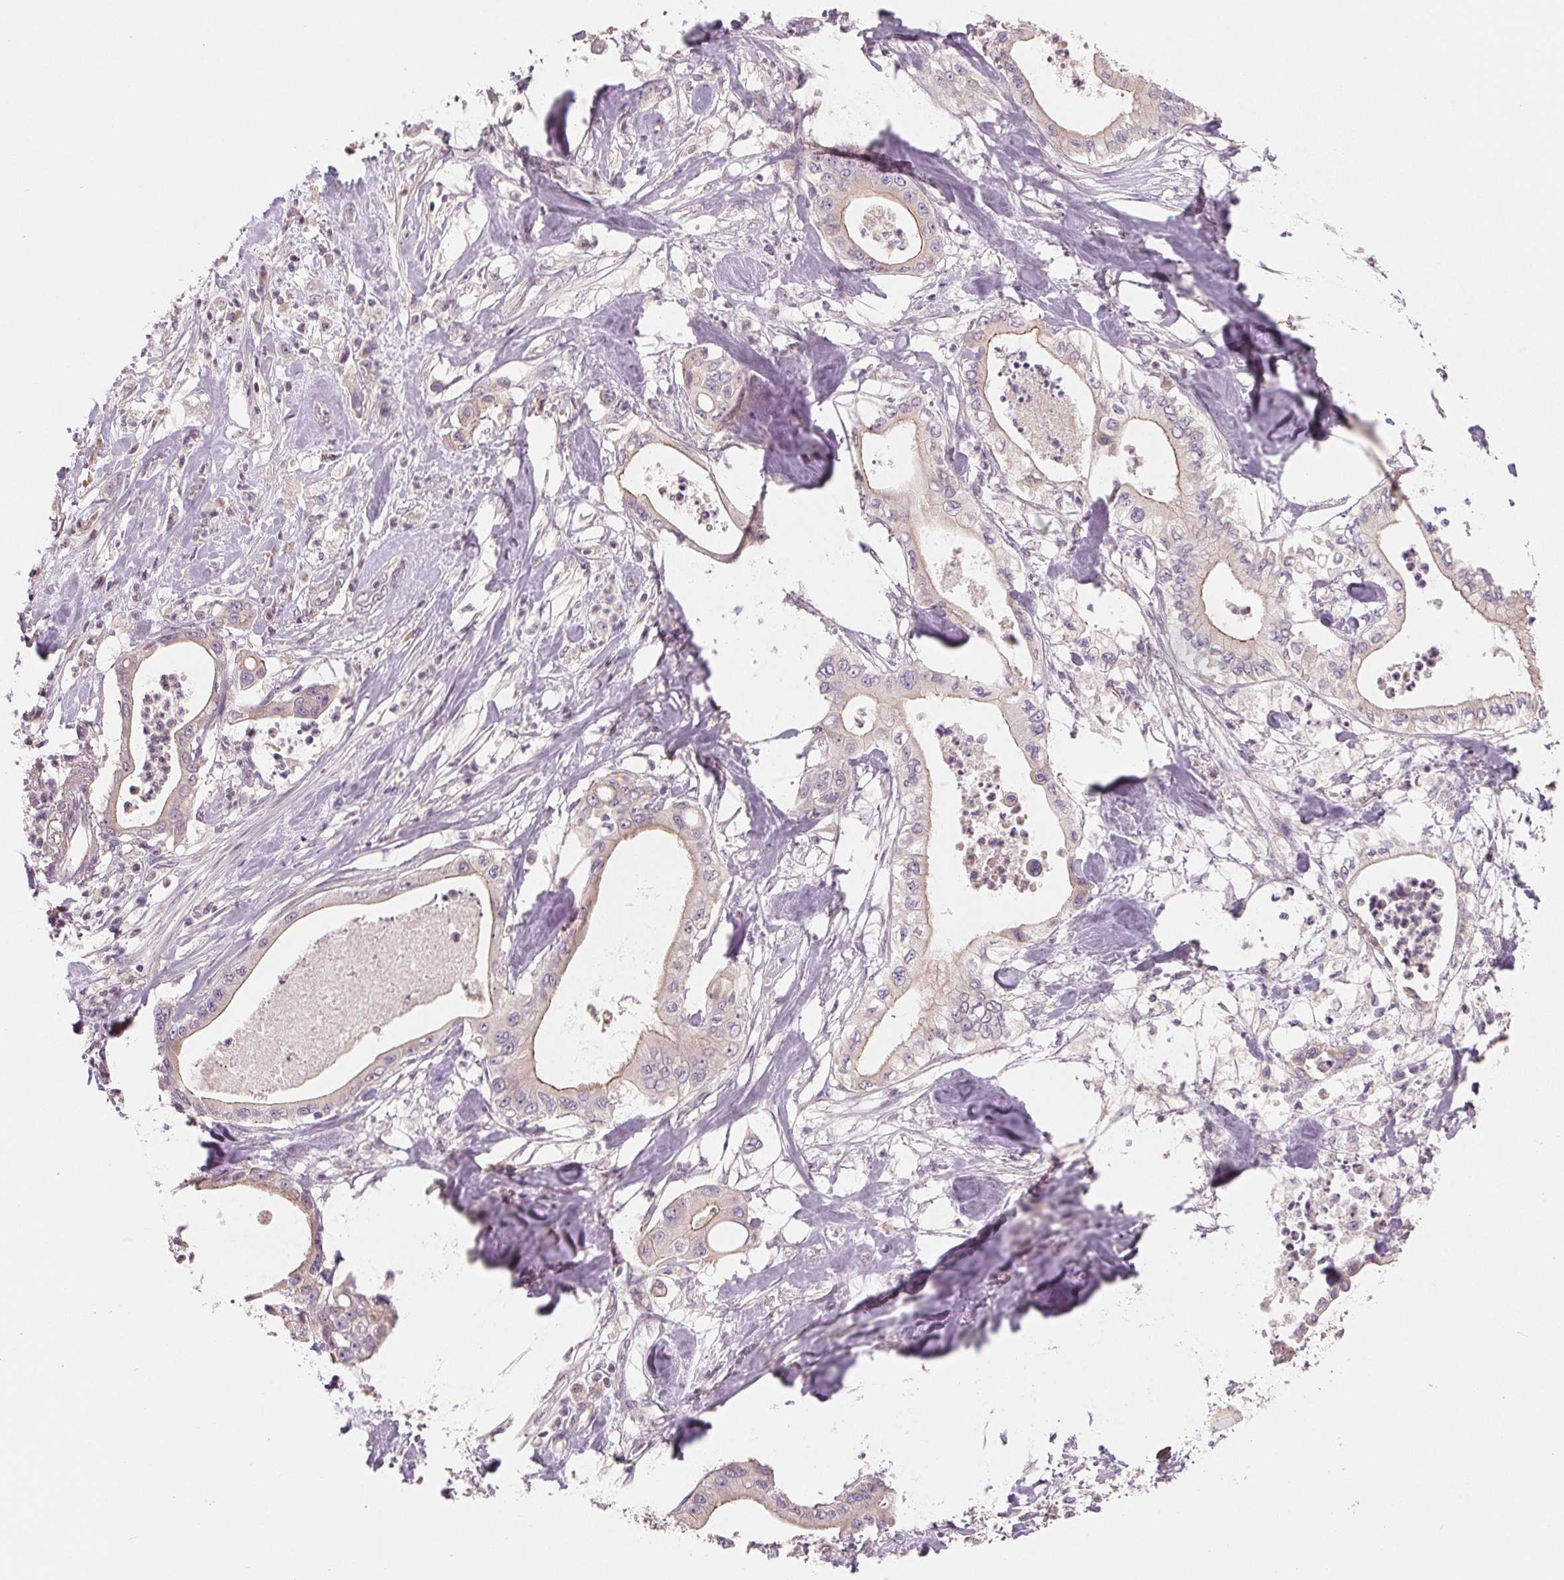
{"staining": {"intensity": "moderate", "quantity": "<25%", "location": "cytoplasmic/membranous"}, "tissue": "pancreatic cancer", "cell_type": "Tumor cells", "image_type": "cancer", "snomed": [{"axis": "morphology", "description": "Adenocarcinoma, NOS"}, {"axis": "topography", "description": "Pancreas"}], "caption": "This histopathology image demonstrates immunohistochemistry staining of human pancreatic adenocarcinoma, with low moderate cytoplasmic/membranous expression in about <25% of tumor cells.", "gene": "AQP8", "patient": {"sex": "male", "age": 71}}